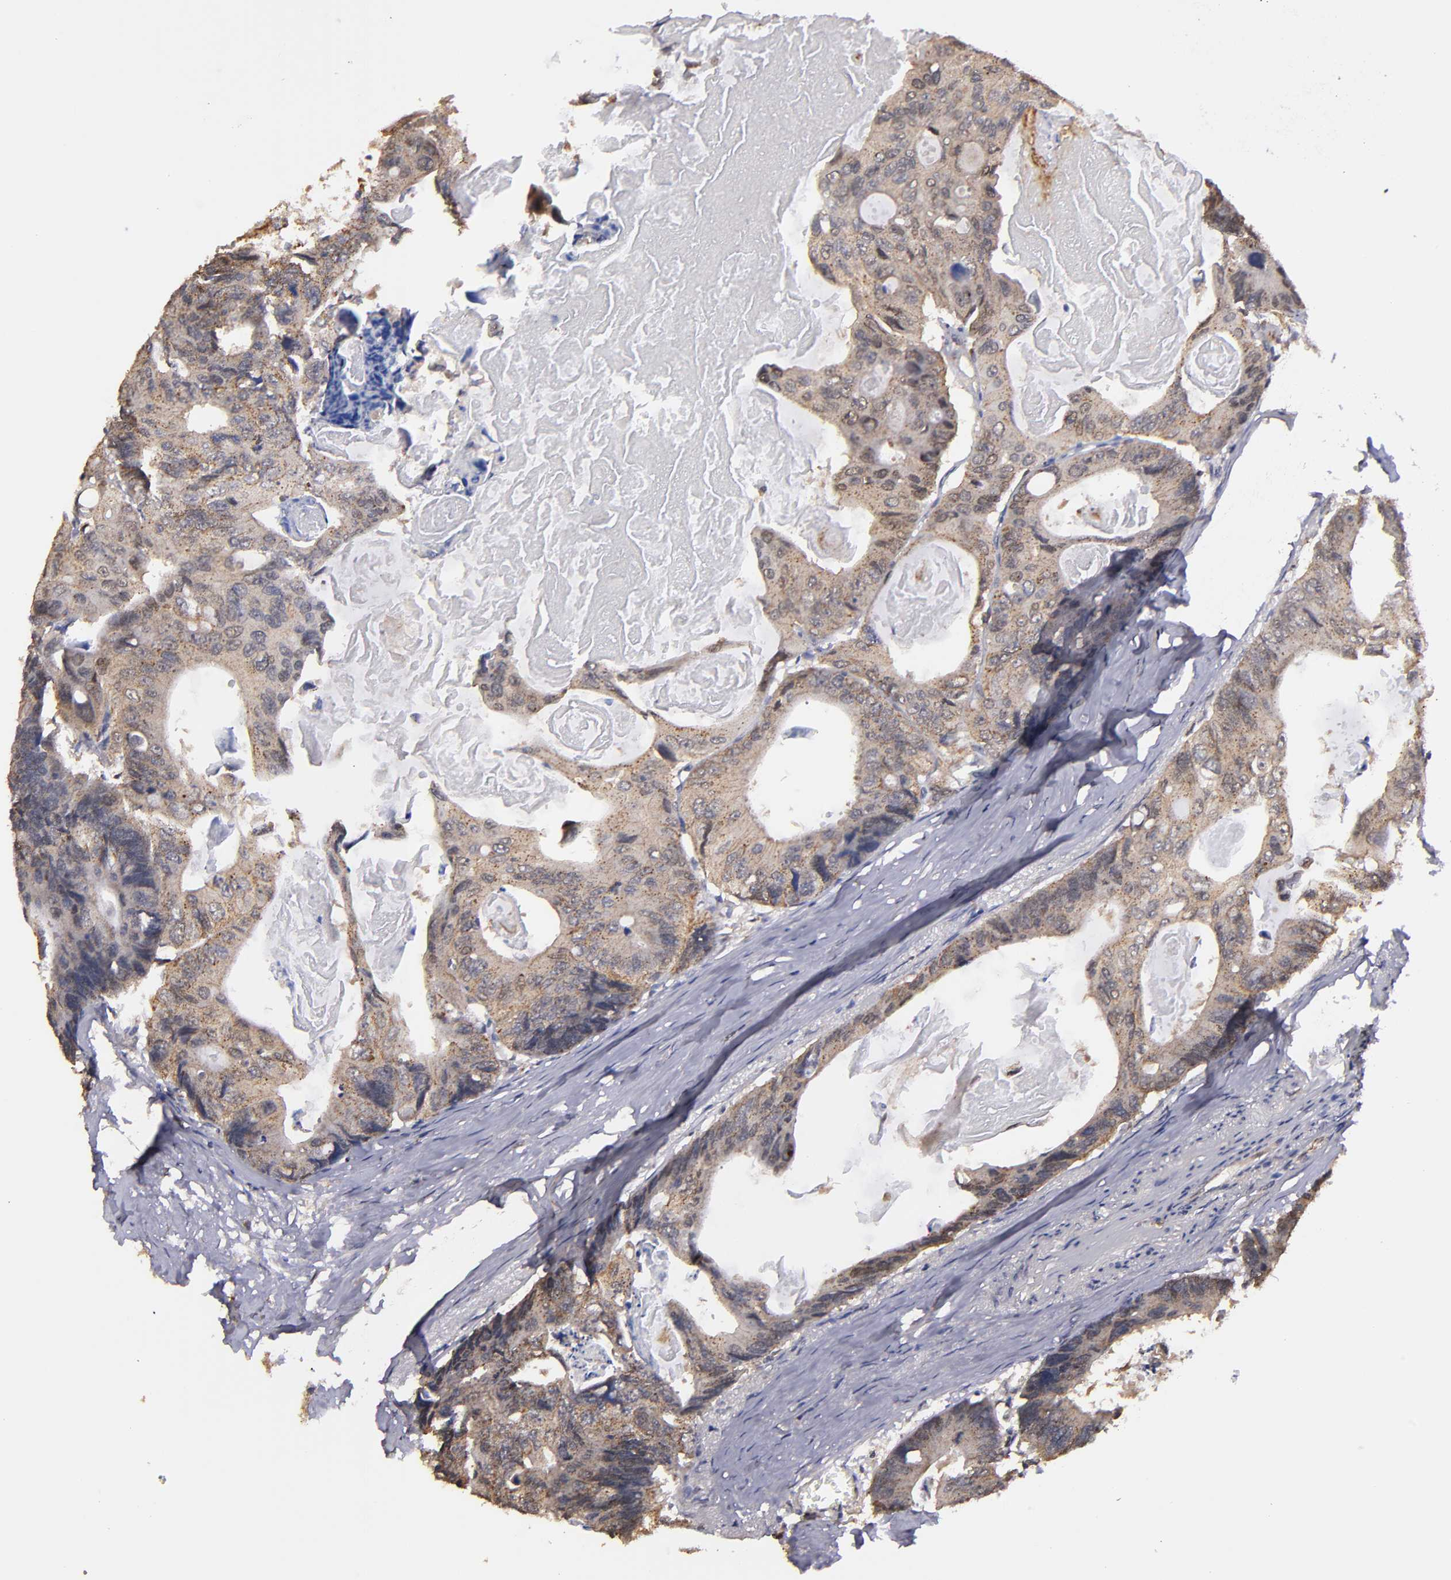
{"staining": {"intensity": "moderate", "quantity": ">75%", "location": "cytoplasmic/membranous,nuclear"}, "tissue": "colorectal cancer", "cell_type": "Tumor cells", "image_type": "cancer", "snomed": [{"axis": "morphology", "description": "Adenocarcinoma, NOS"}, {"axis": "topography", "description": "Colon"}], "caption": "Protein staining displays moderate cytoplasmic/membranous and nuclear positivity in about >75% of tumor cells in adenocarcinoma (colorectal). The protein of interest is shown in brown color, while the nuclei are stained blue.", "gene": "SIPA1L1", "patient": {"sex": "female", "age": 55}}